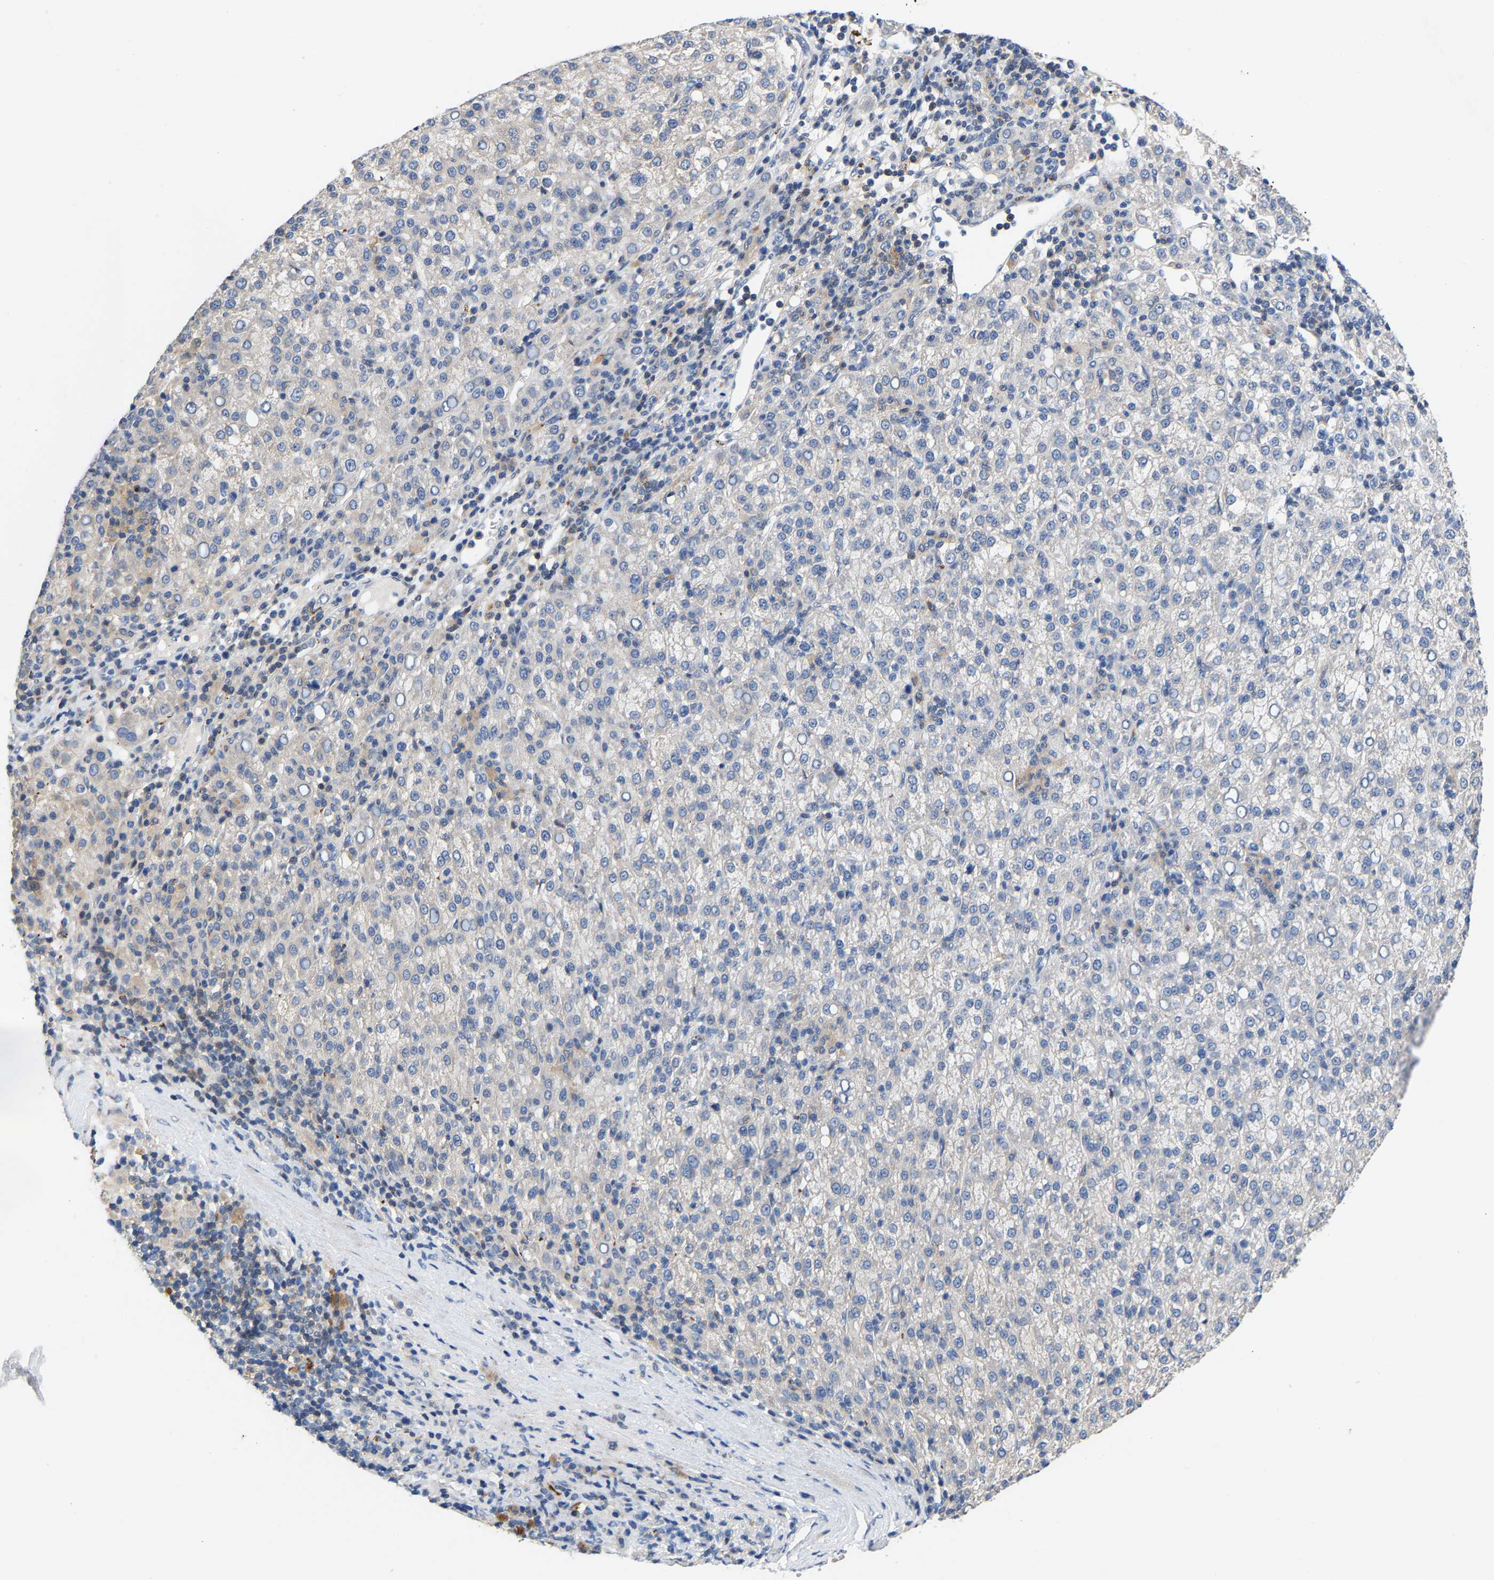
{"staining": {"intensity": "negative", "quantity": "none", "location": "none"}, "tissue": "liver cancer", "cell_type": "Tumor cells", "image_type": "cancer", "snomed": [{"axis": "morphology", "description": "Carcinoma, Hepatocellular, NOS"}, {"axis": "topography", "description": "Liver"}], "caption": "Human liver cancer stained for a protein using immunohistochemistry demonstrates no staining in tumor cells.", "gene": "CCDC171", "patient": {"sex": "female", "age": 58}}